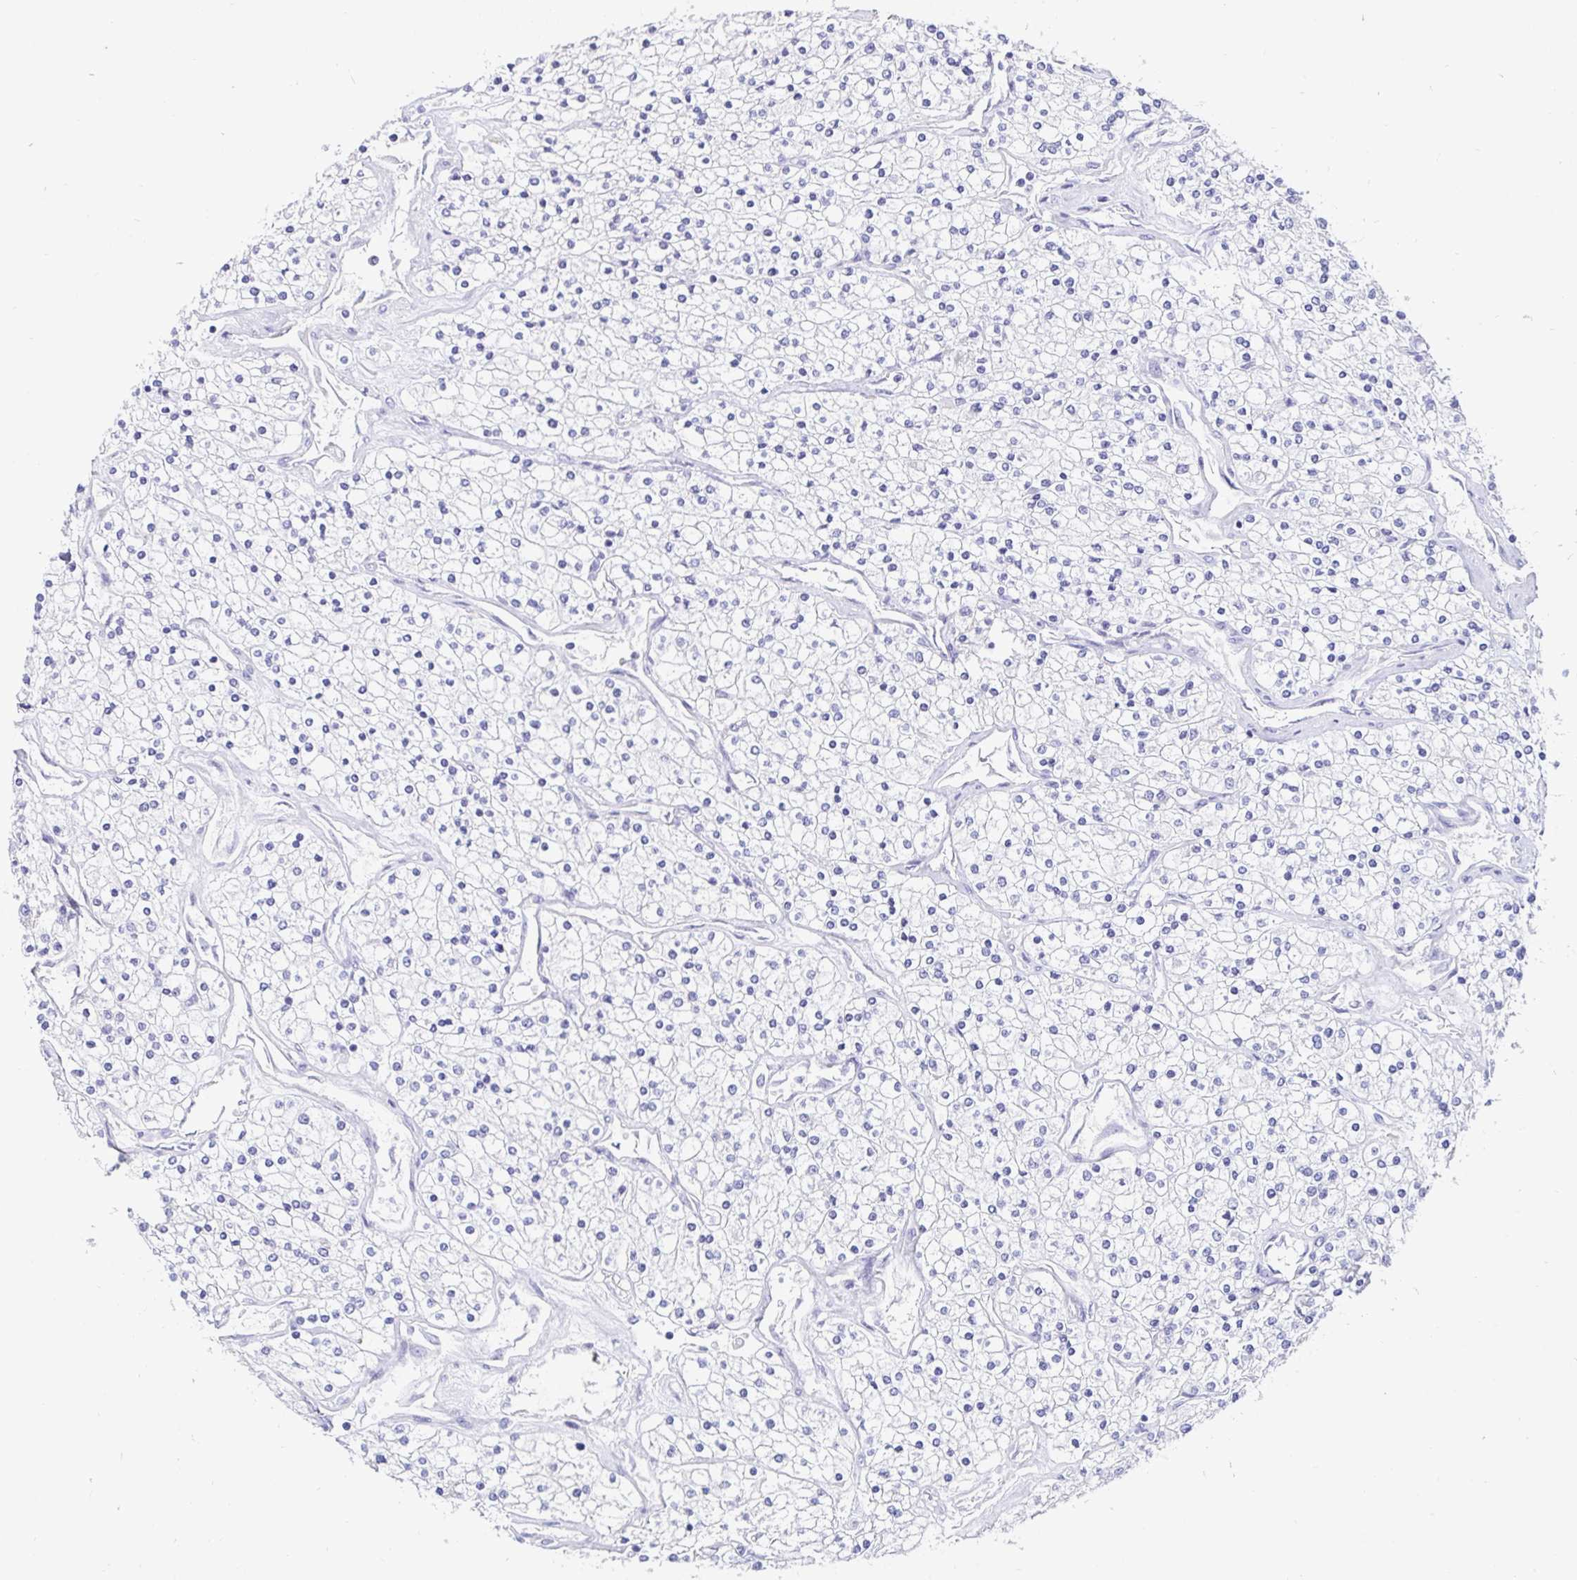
{"staining": {"intensity": "negative", "quantity": "none", "location": "none"}, "tissue": "renal cancer", "cell_type": "Tumor cells", "image_type": "cancer", "snomed": [{"axis": "morphology", "description": "Adenocarcinoma, NOS"}, {"axis": "topography", "description": "Kidney"}], "caption": "Immunohistochemistry micrograph of renal cancer (adenocarcinoma) stained for a protein (brown), which exhibits no staining in tumor cells.", "gene": "ZPBP2", "patient": {"sex": "male", "age": 80}}